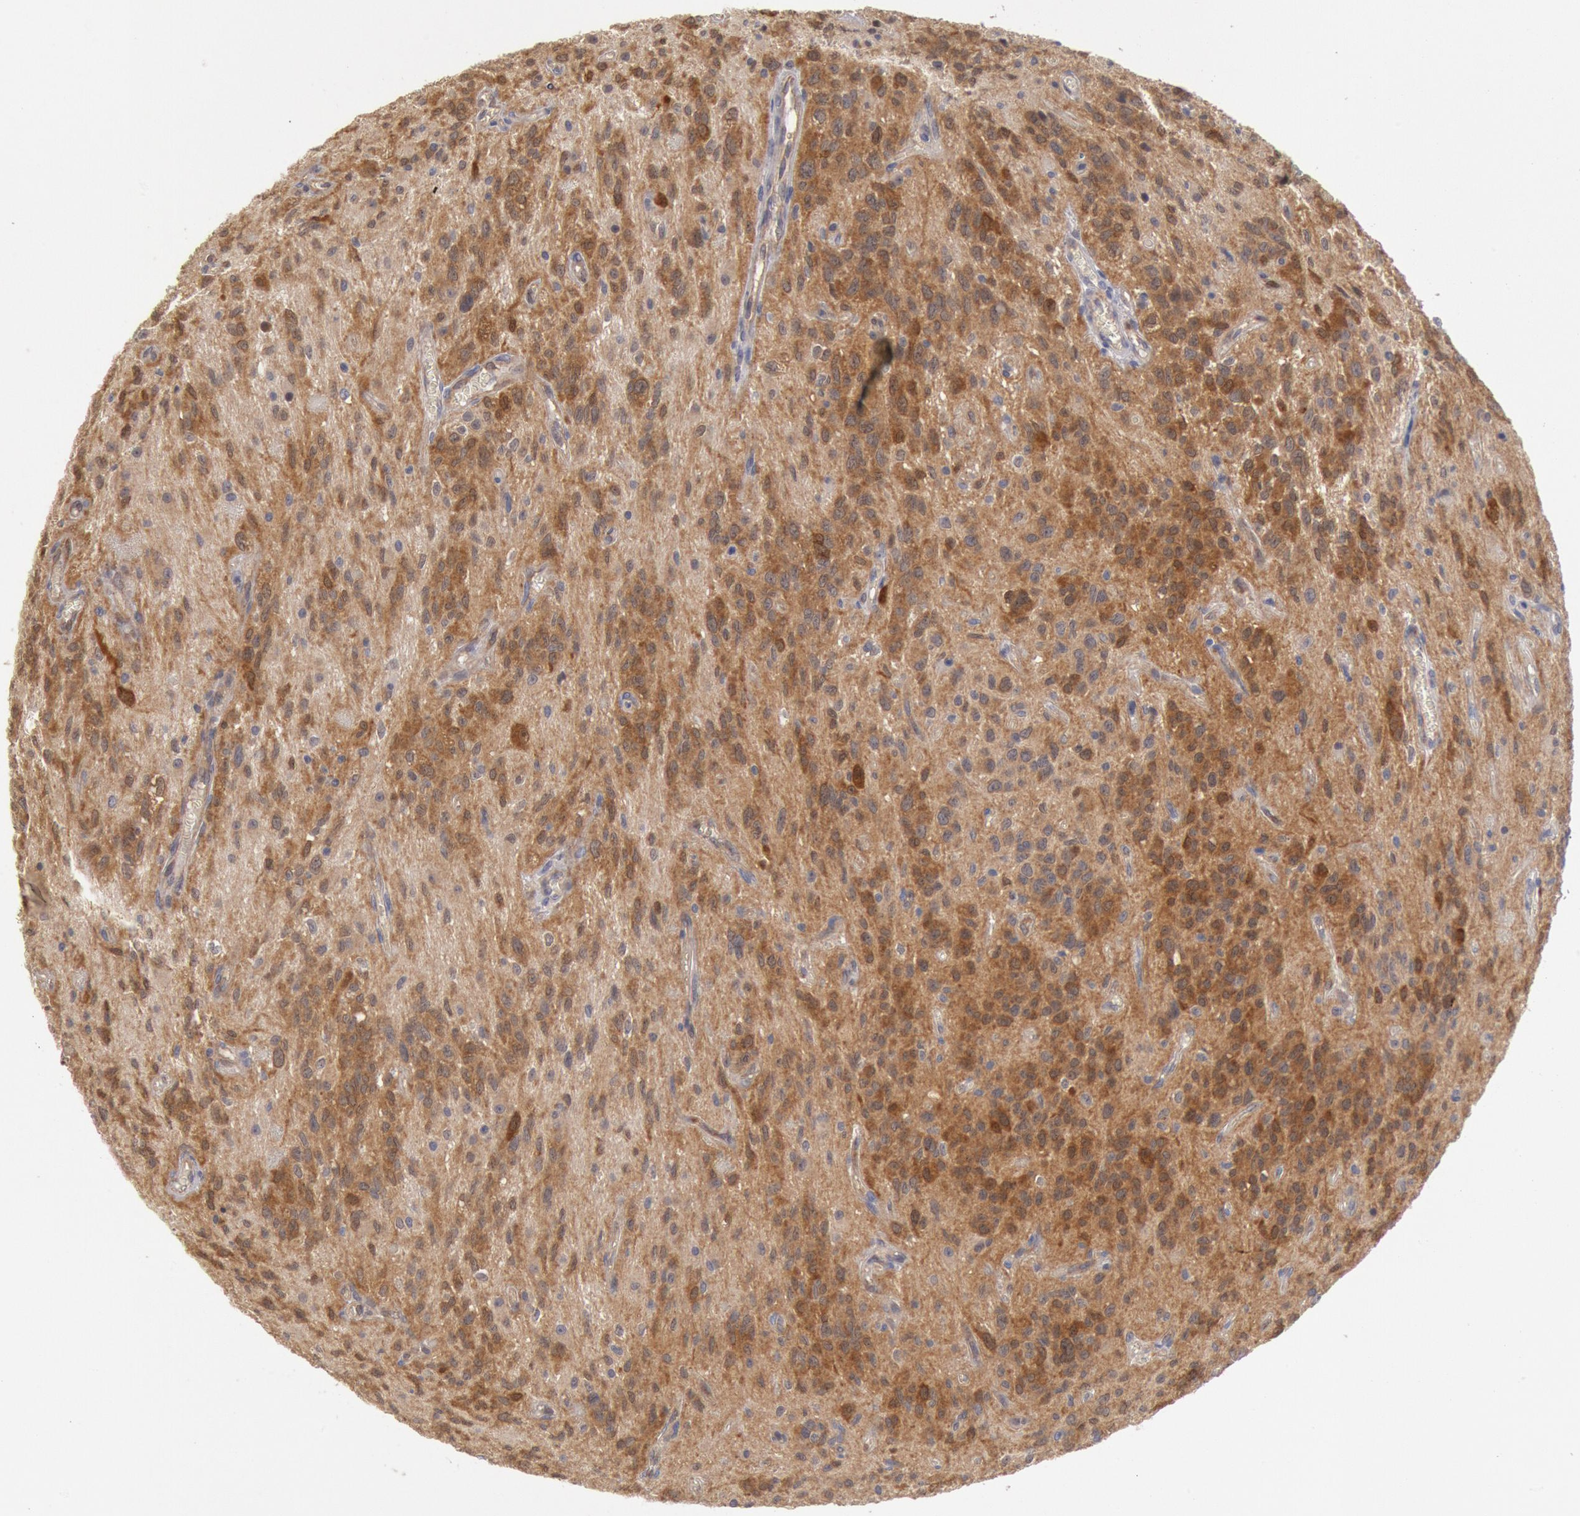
{"staining": {"intensity": "weak", "quantity": ">75%", "location": "cytoplasmic/membranous"}, "tissue": "glioma", "cell_type": "Tumor cells", "image_type": "cancer", "snomed": [{"axis": "morphology", "description": "Glioma, malignant, Low grade"}, {"axis": "topography", "description": "Brain"}], "caption": "Human malignant glioma (low-grade) stained with a protein marker reveals weak staining in tumor cells.", "gene": "DNAJA1", "patient": {"sex": "female", "age": 15}}